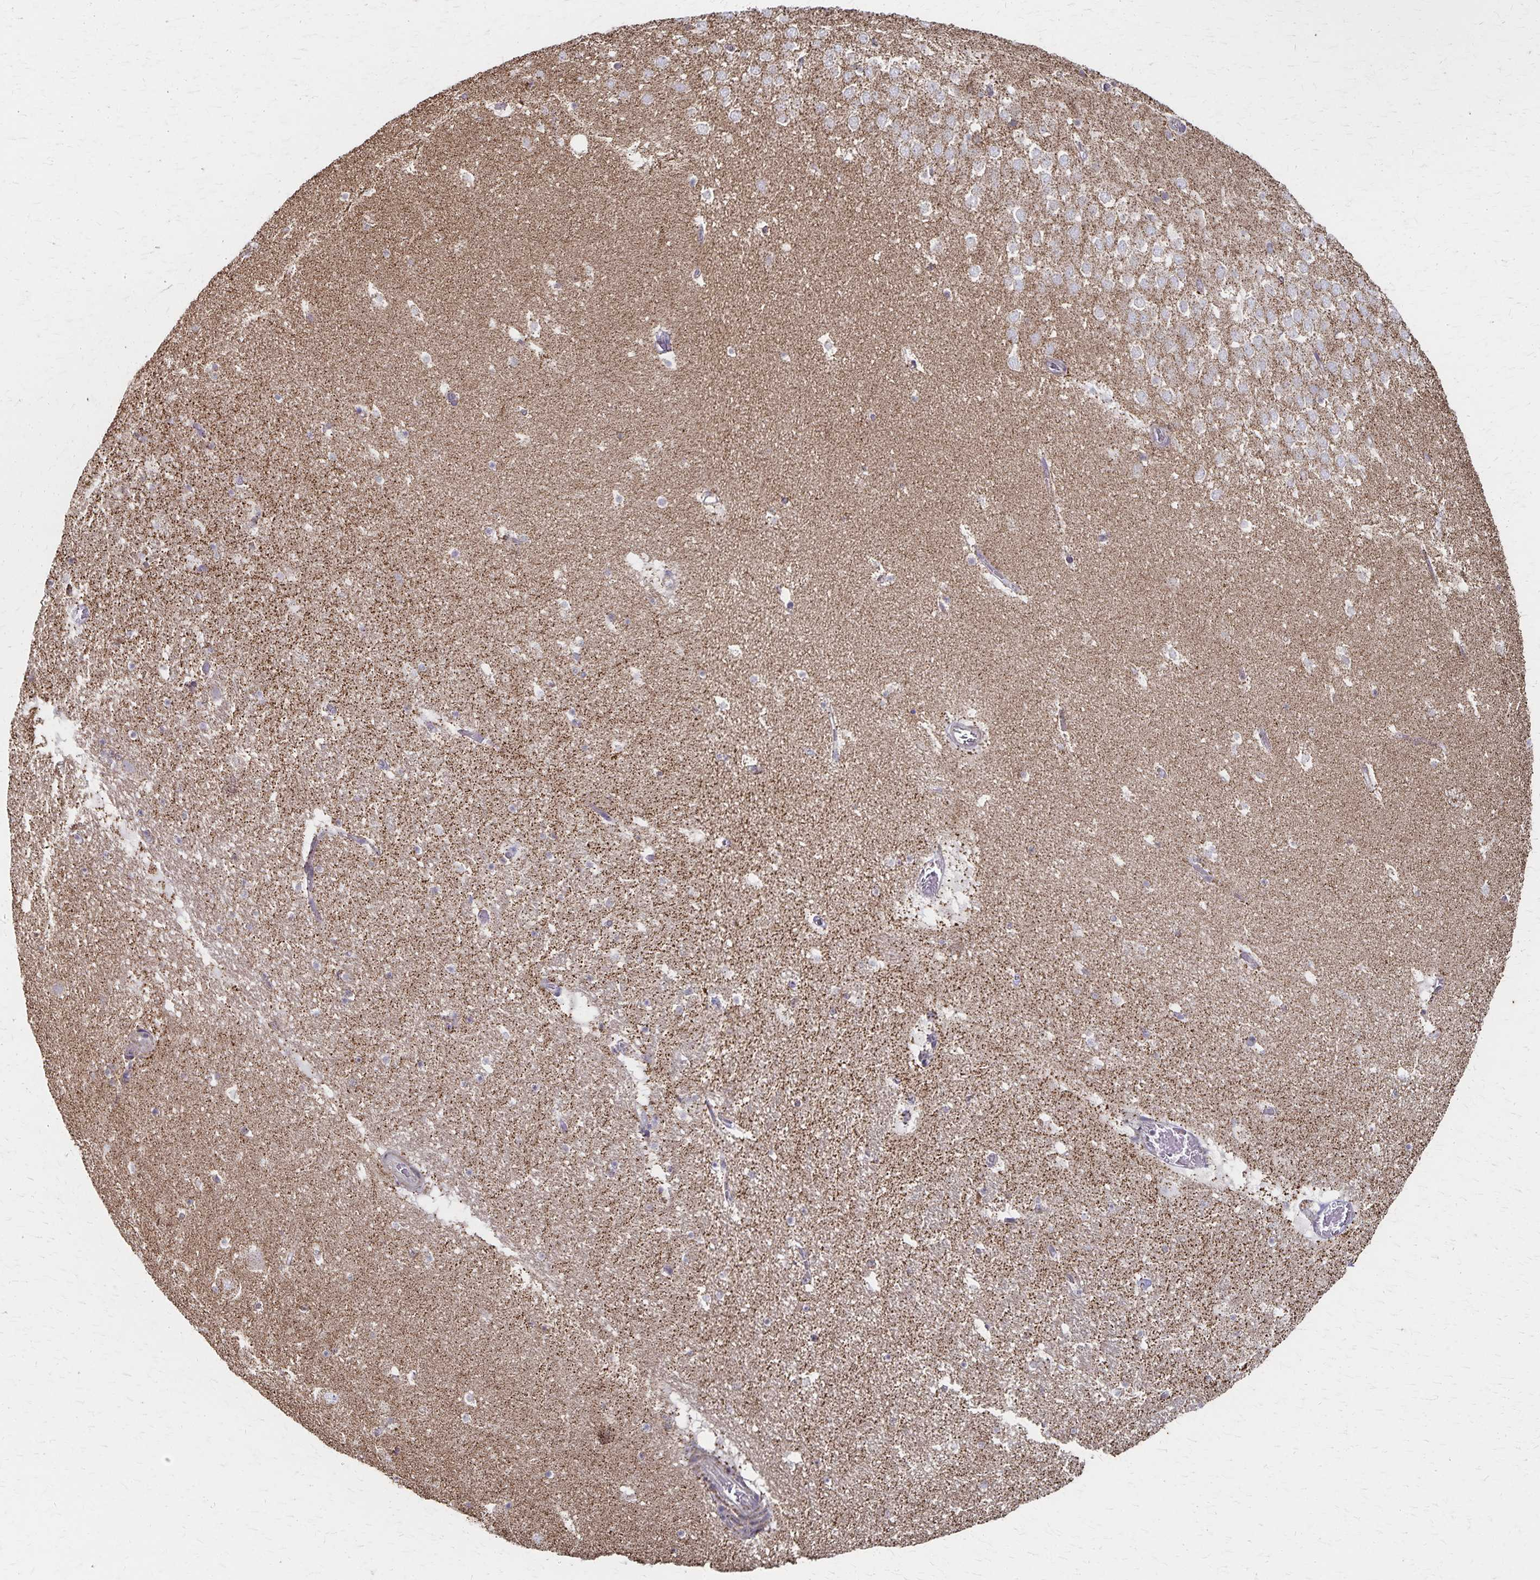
{"staining": {"intensity": "moderate", "quantity": "<25%", "location": "cytoplasmic/membranous"}, "tissue": "hippocampus", "cell_type": "Glial cells", "image_type": "normal", "snomed": [{"axis": "morphology", "description": "Normal tissue, NOS"}, {"axis": "topography", "description": "Hippocampus"}], "caption": "Moderate cytoplasmic/membranous positivity is present in approximately <25% of glial cells in normal hippocampus.", "gene": "DYRK4", "patient": {"sex": "female", "age": 42}}